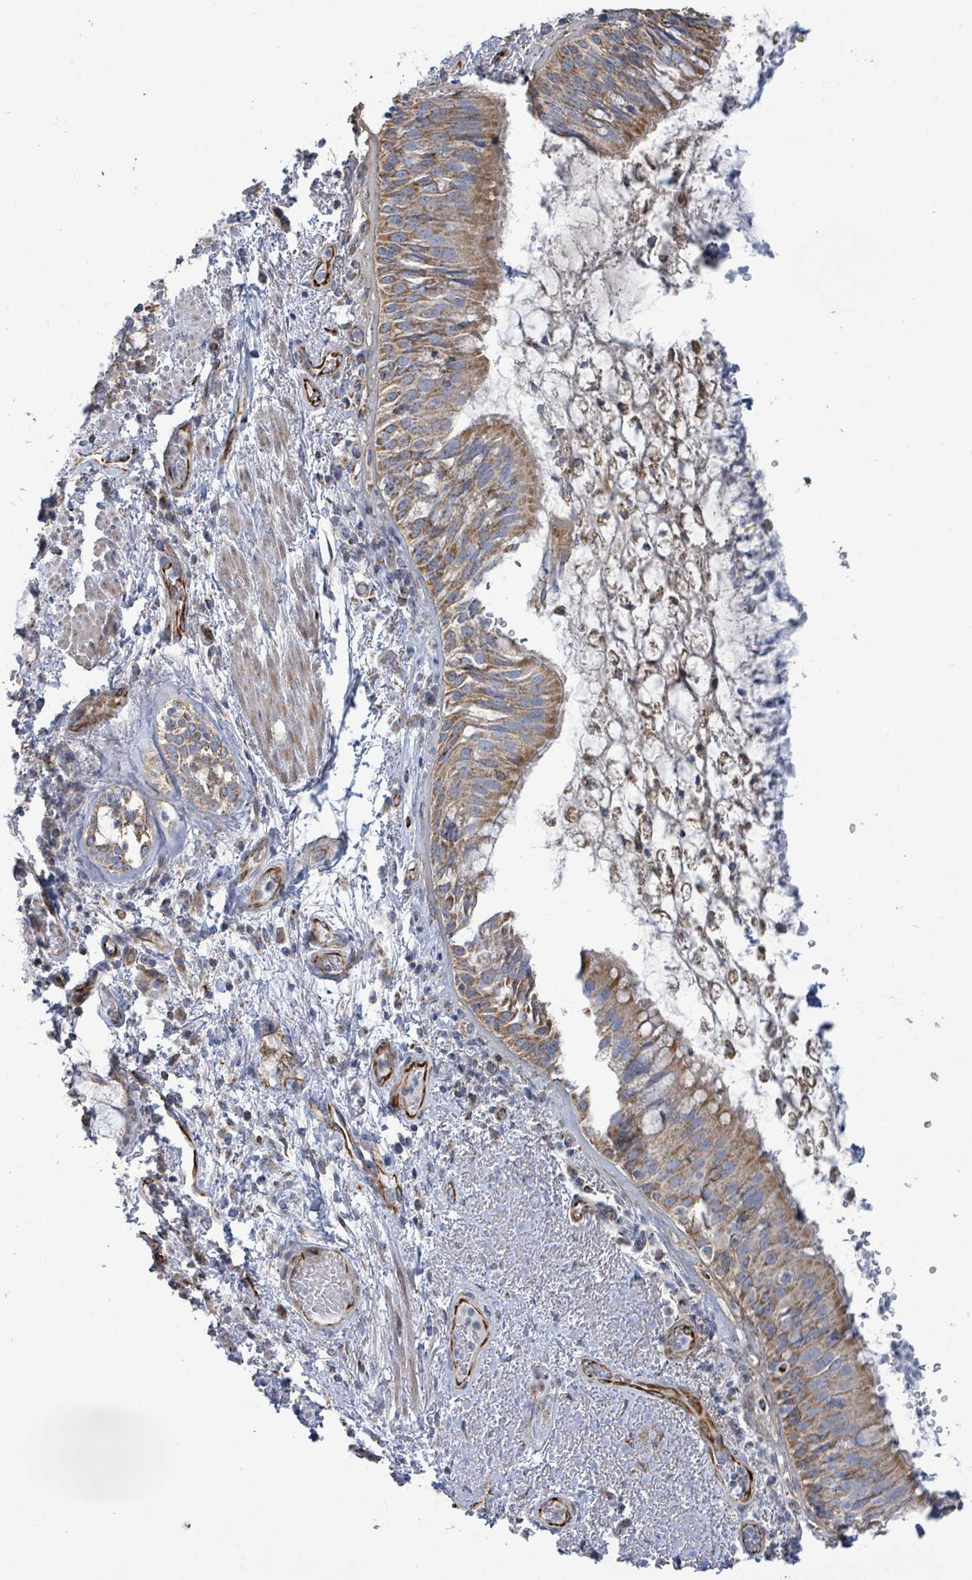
{"staining": {"intensity": "moderate", "quantity": ">75%", "location": "cytoplasmic/membranous"}, "tissue": "bronchus", "cell_type": "Respiratory epithelial cells", "image_type": "normal", "snomed": [{"axis": "morphology", "description": "Normal tissue, NOS"}, {"axis": "topography", "description": "Cartilage tissue"}, {"axis": "topography", "description": "Bronchus"}], "caption": "Immunohistochemical staining of unremarkable human bronchus exhibits moderate cytoplasmic/membranous protein positivity in approximately >75% of respiratory epithelial cells. (DAB IHC, brown staining for protein, blue staining for nuclei).", "gene": "ALG12", "patient": {"sex": "male", "age": 63}}